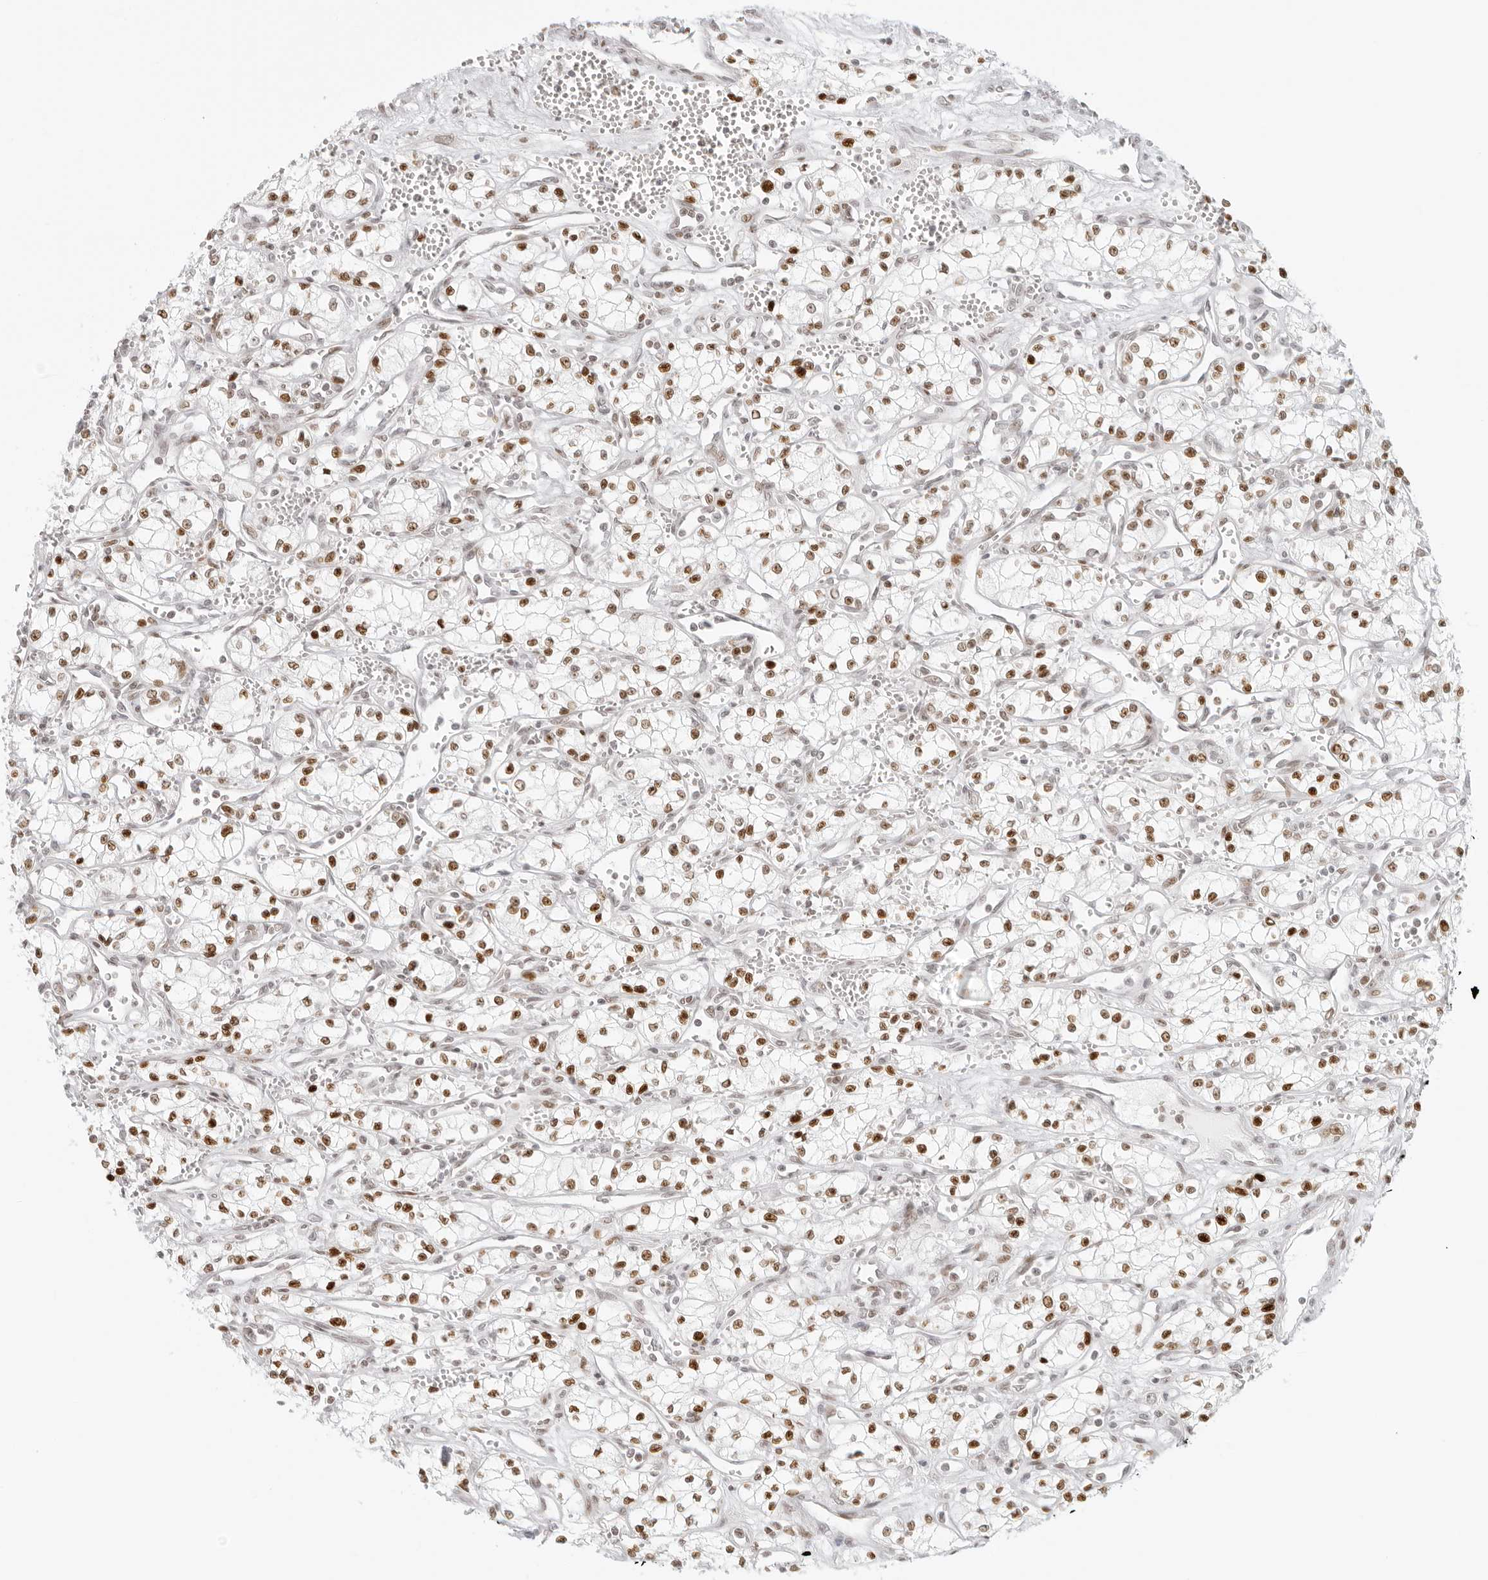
{"staining": {"intensity": "moderate", "quantity": ">75%", "location": "nuclear"}, "tissue": "renal cancer", "cell_type": "Tumor cells", "image_type": "cancer", "snomed": [{"axis": "morphology", "description": "Adenocarcinoma, NOS"}, {"axis": "topography", "description": "Kidney"}], "caption": "Renal cancer (adenocarcinoma) was stained to show a protein in brown. There is medium levels of moderate nuclear positivity in about >75% of tumor cells.", "gene": "RCC1", "patient": {"sex": "male", "age": 59}}